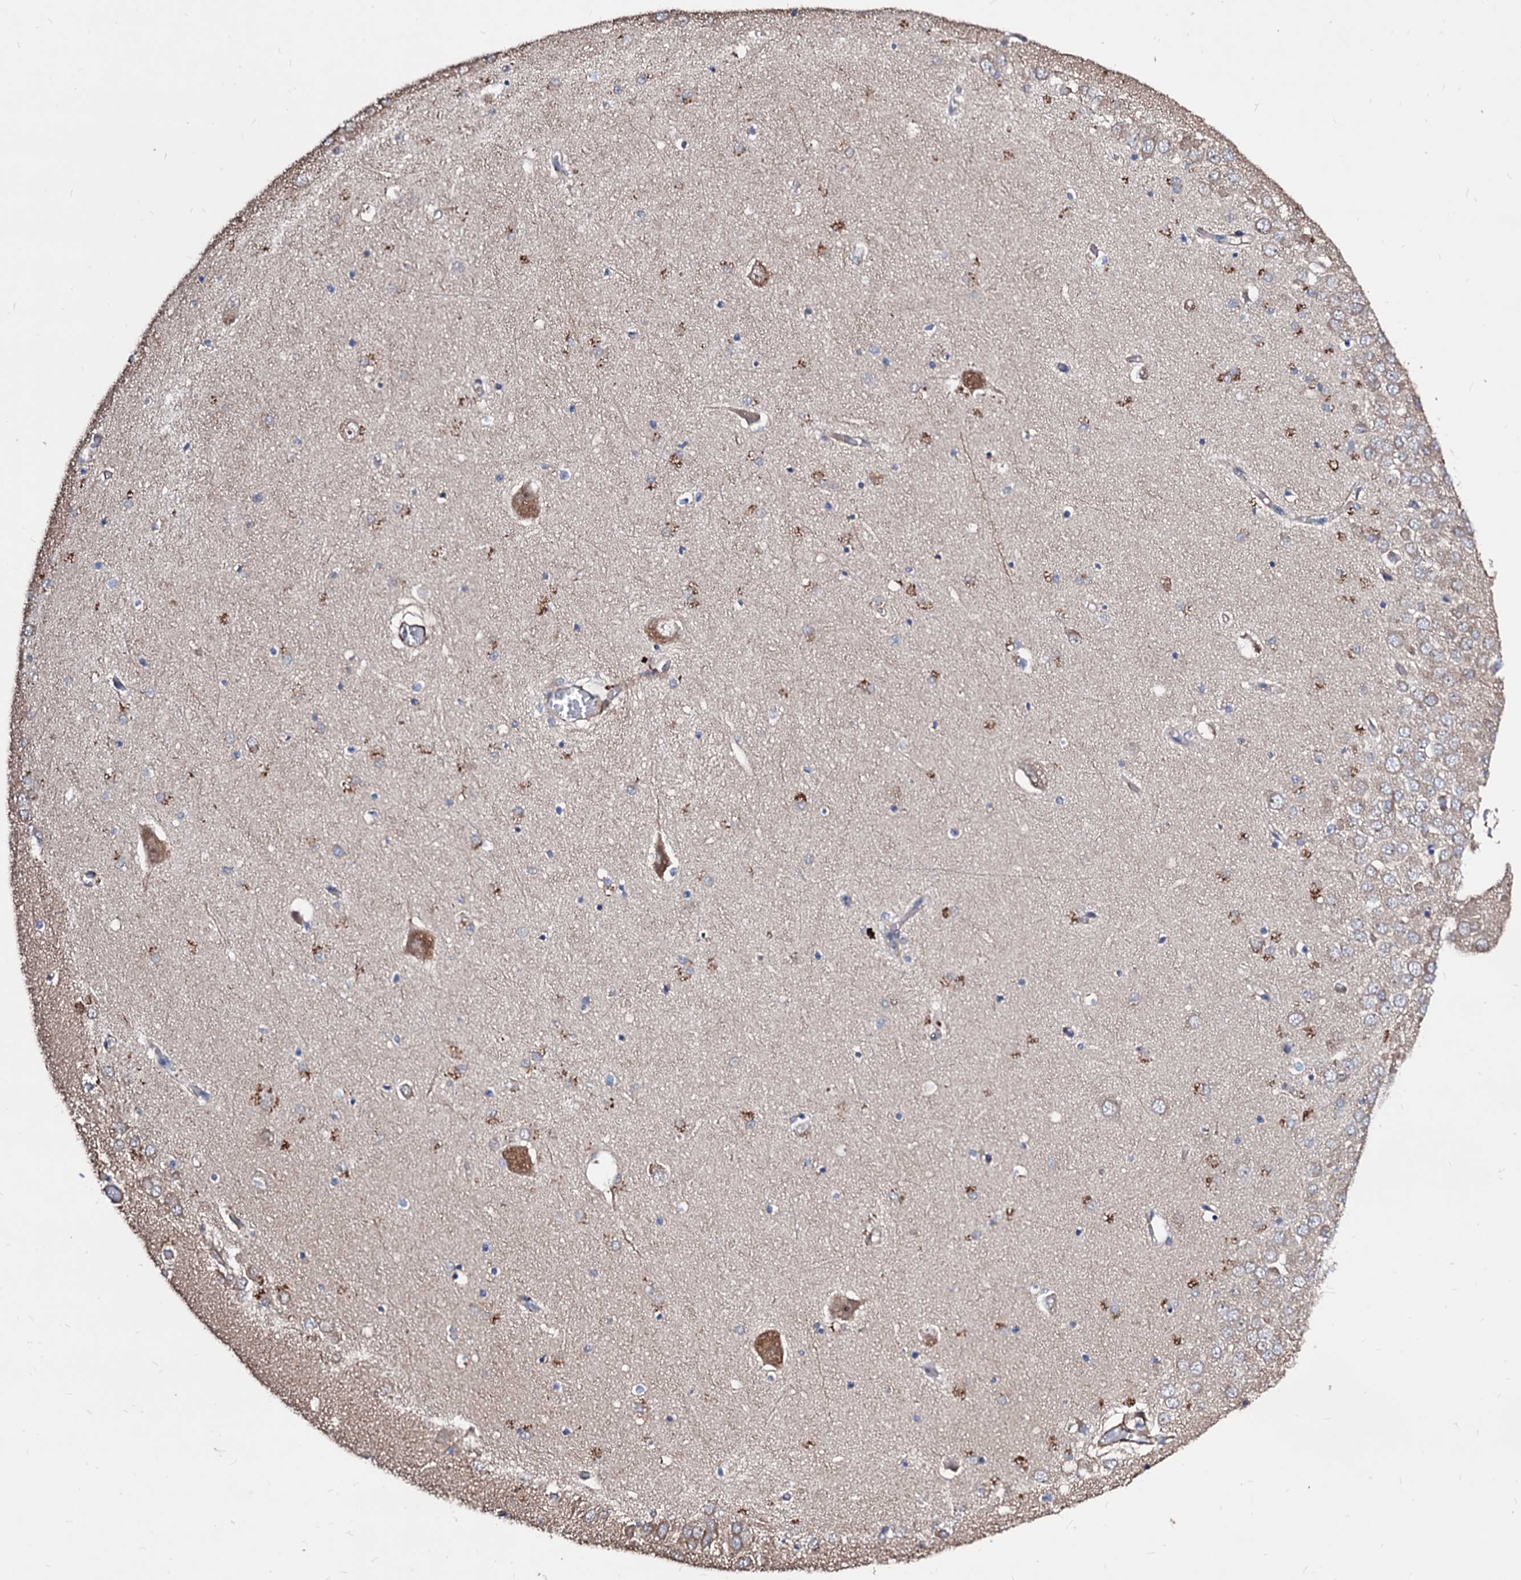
{"staining": {"intensity": "negative", "quantity": "none", "location": "none"}, "tissue": "hippocampus", "cell_type": "Glial cells", "image_type": "normal", "snomed": [{"axis": "morphology", "description": "Normal tissue, NOS"}, {"axis": "topography", "description": "Hippocampus"}], "caption": "Immunohistochemical staining of normal hippocampus exhibits no significant positivity in glial cells.", "gene": "WDR11", "patient": {"sex": "male", "age": 70}}